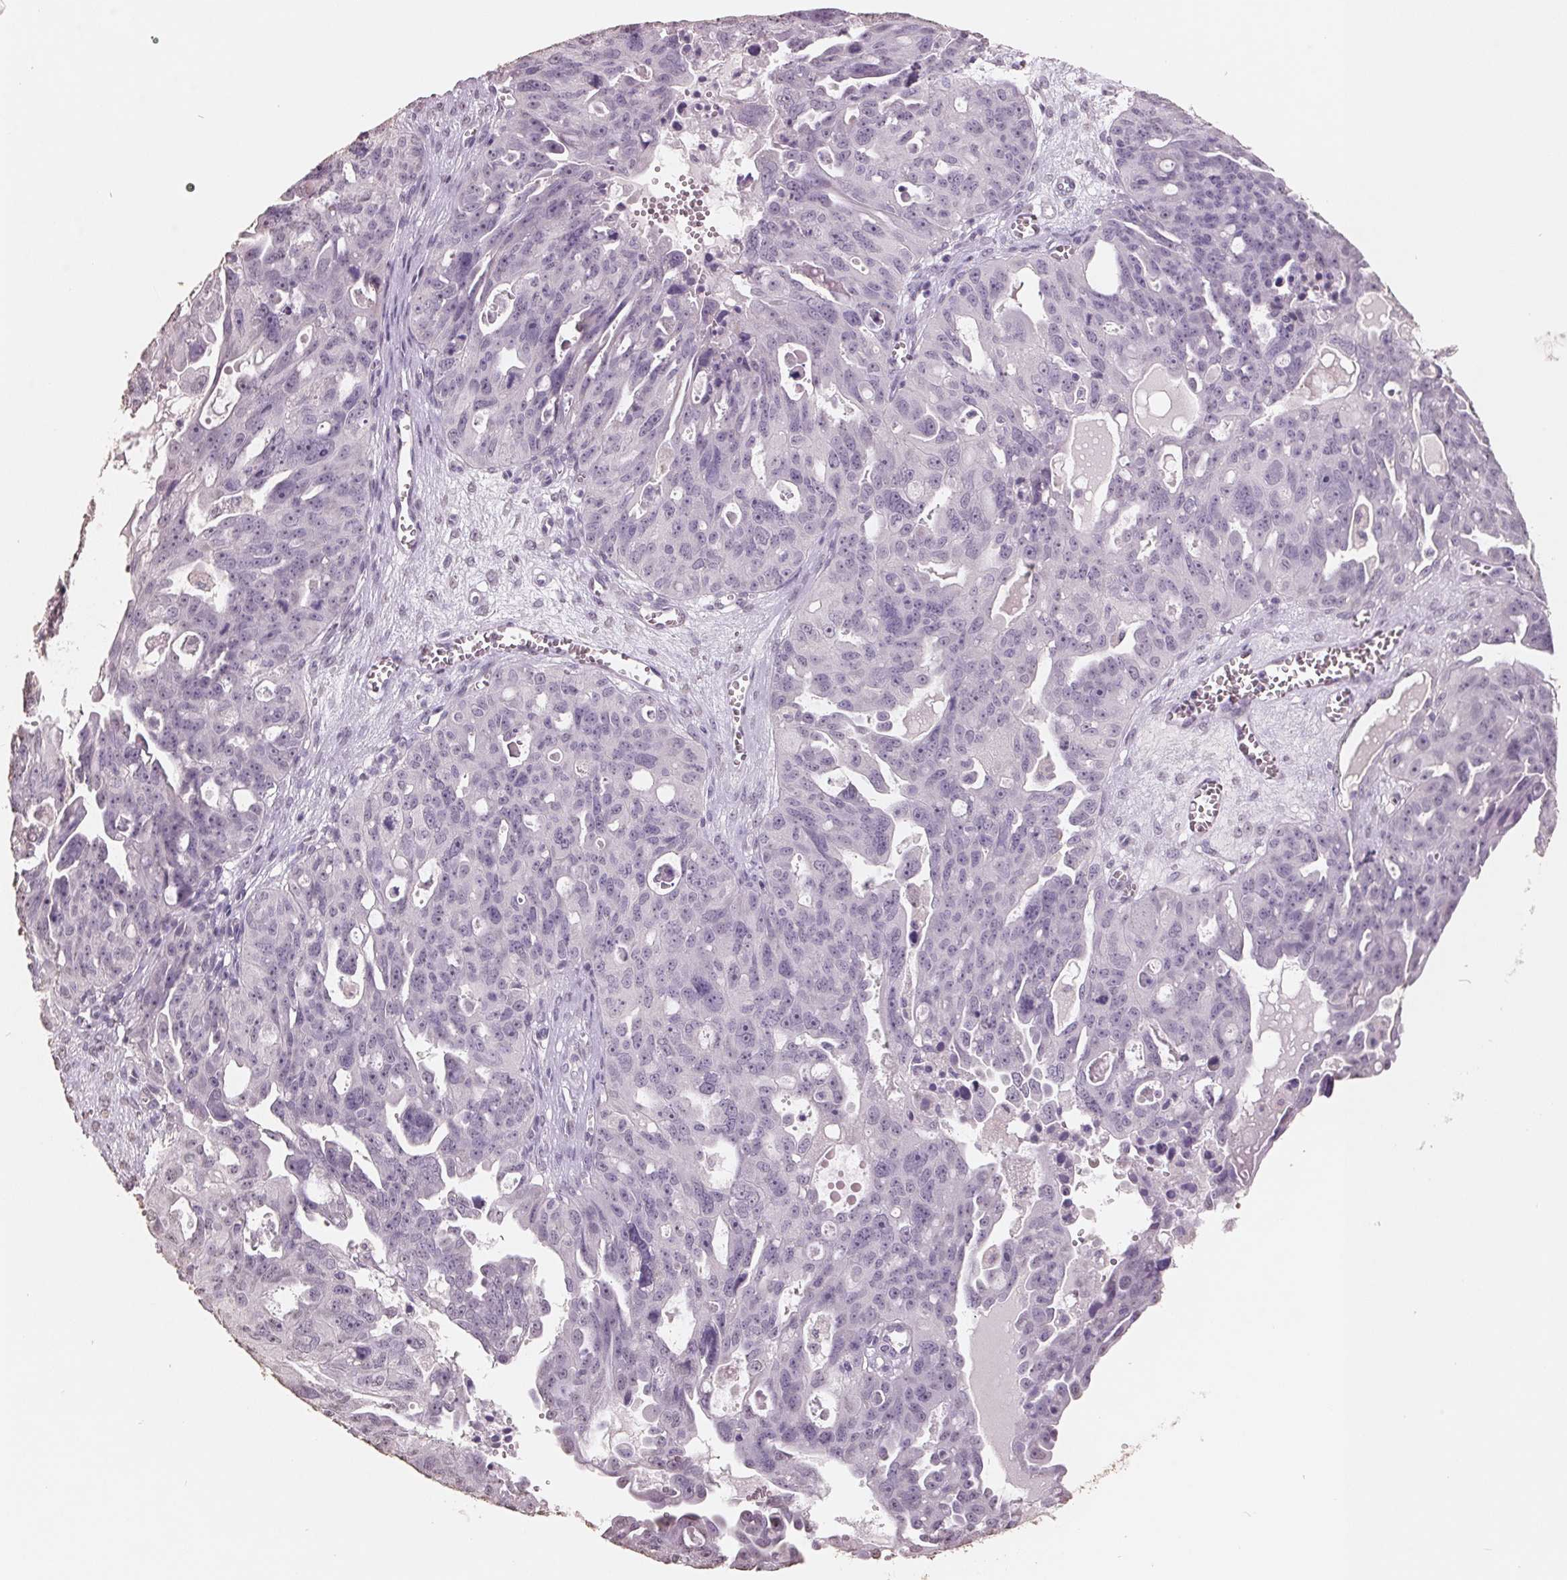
{"staining": {"intensity": "negative", "quantity": "none", "location": "none"}, "tissue": "ovarian cancer", "cell_type": "Tumor cells", "image_type": "cancer", "snomed": [{"axis": "morphology", "description": "Carcinoma, endometroid"}, {"axis": "topography", "description": "Ovary"}], "caption": "IHC of human ovarian endometroid carcinoma reveals no staining in tumor cells. The staining was performed using DAB (3,3'-diaminobenzidine) to visualize the protein expression in brown, while the nuclei were stained in blue with hematoxylin (Magnification: 20x).", "gene": "FTCD", "patient": {"sex": "female", "age": 70}}